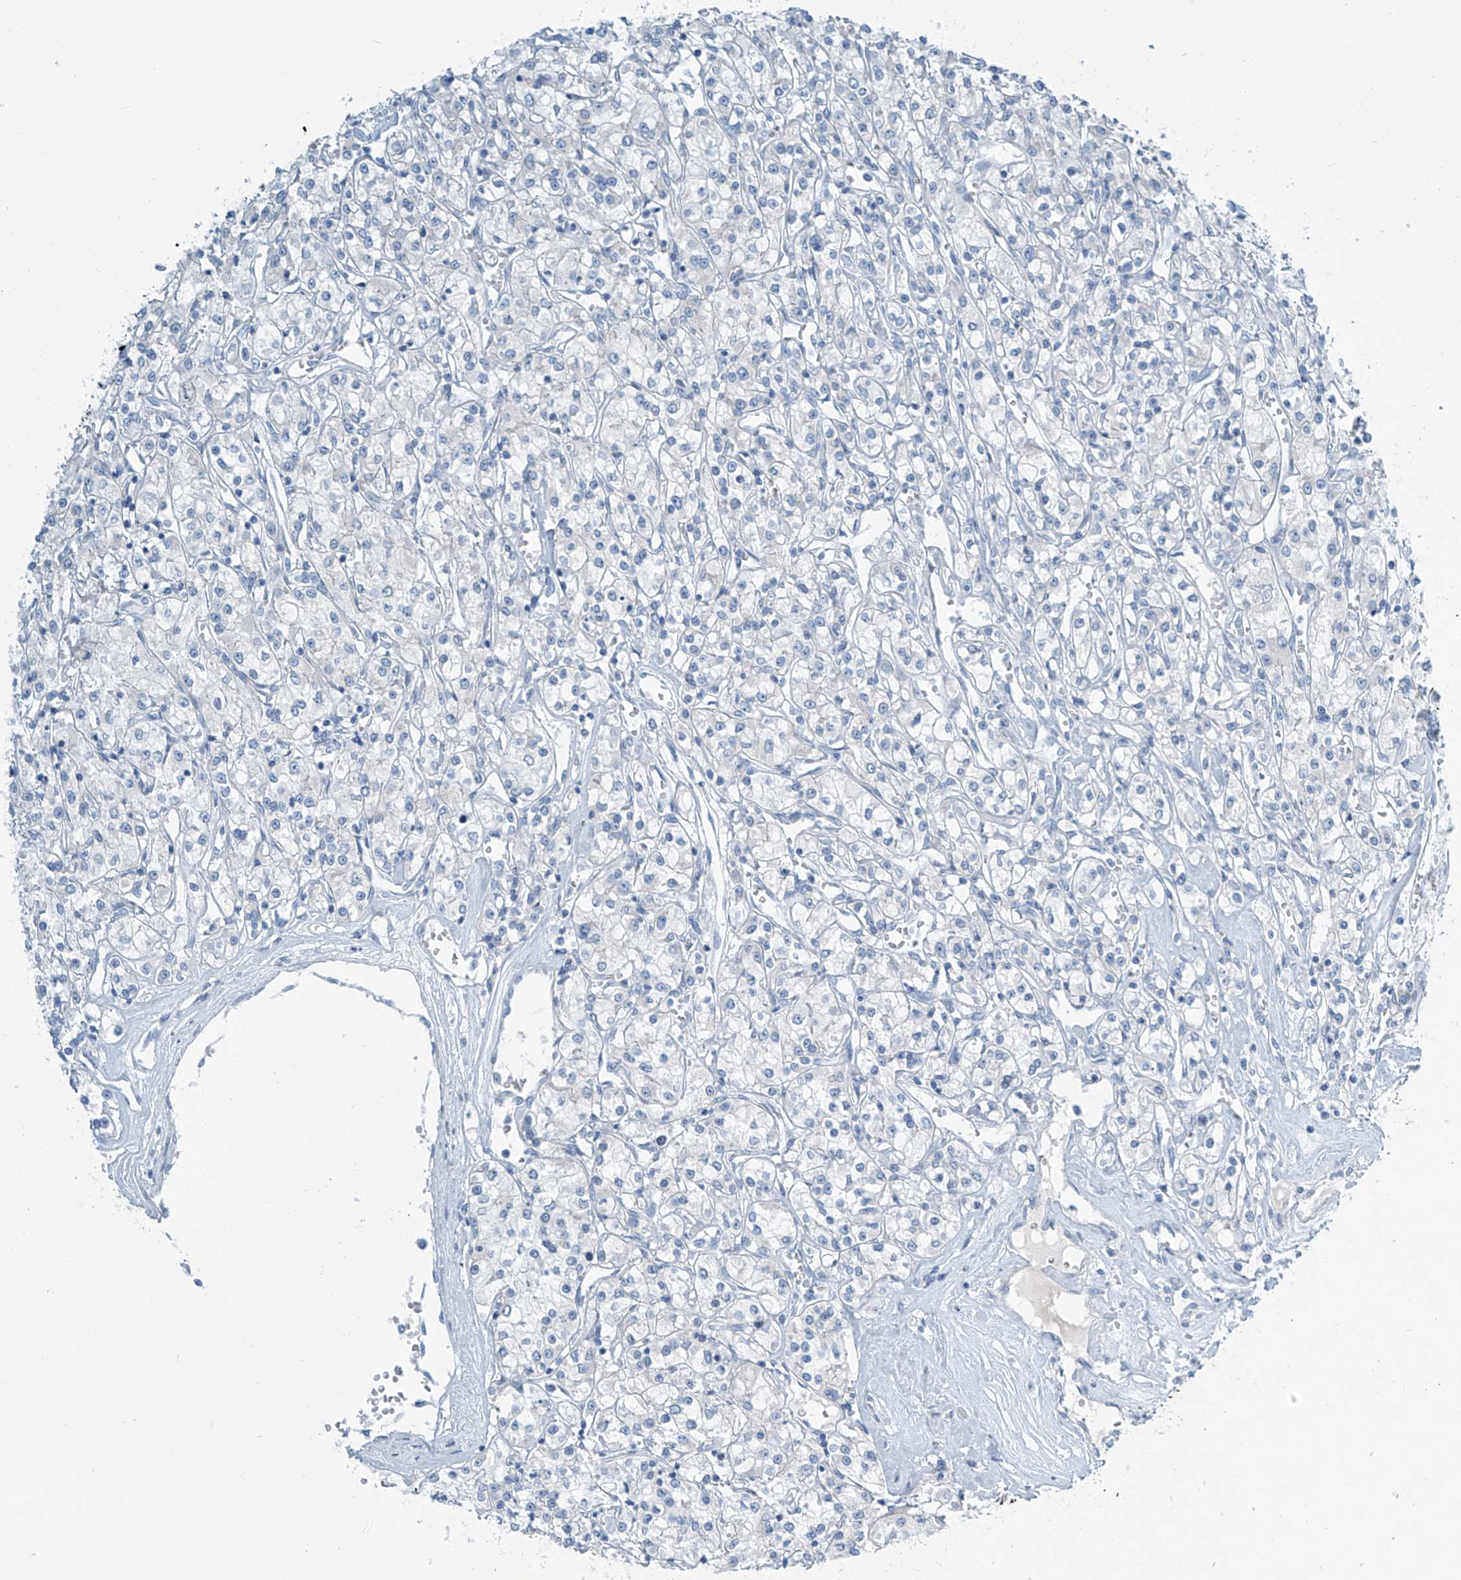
{"staining": {"intensity": "negative", "quantity": "none", "location": "none"}, "tissue": "renal cancer", "cell_type": "Tumor cells", "image_type": "cancer", "snomed": [{"axis": "morphology", "description": "Adenocarcinoma, NOS"}, {"axis": "topography", "description": "Kidney"}], "caption": "A high-resolution histopathology image shows IHC staining of adenocarcinoma (renal), which exhibits no significant positivity in tumor cells. The staining was performed using DAB (3,3'-diaminobenzidine) to visualize the protein expression in brown, while the nuclei were stained in blue with hematoxylin (Magnification: 20x).", "gene": "SGO2", "patient": {"sex": "female", "age": 59}}